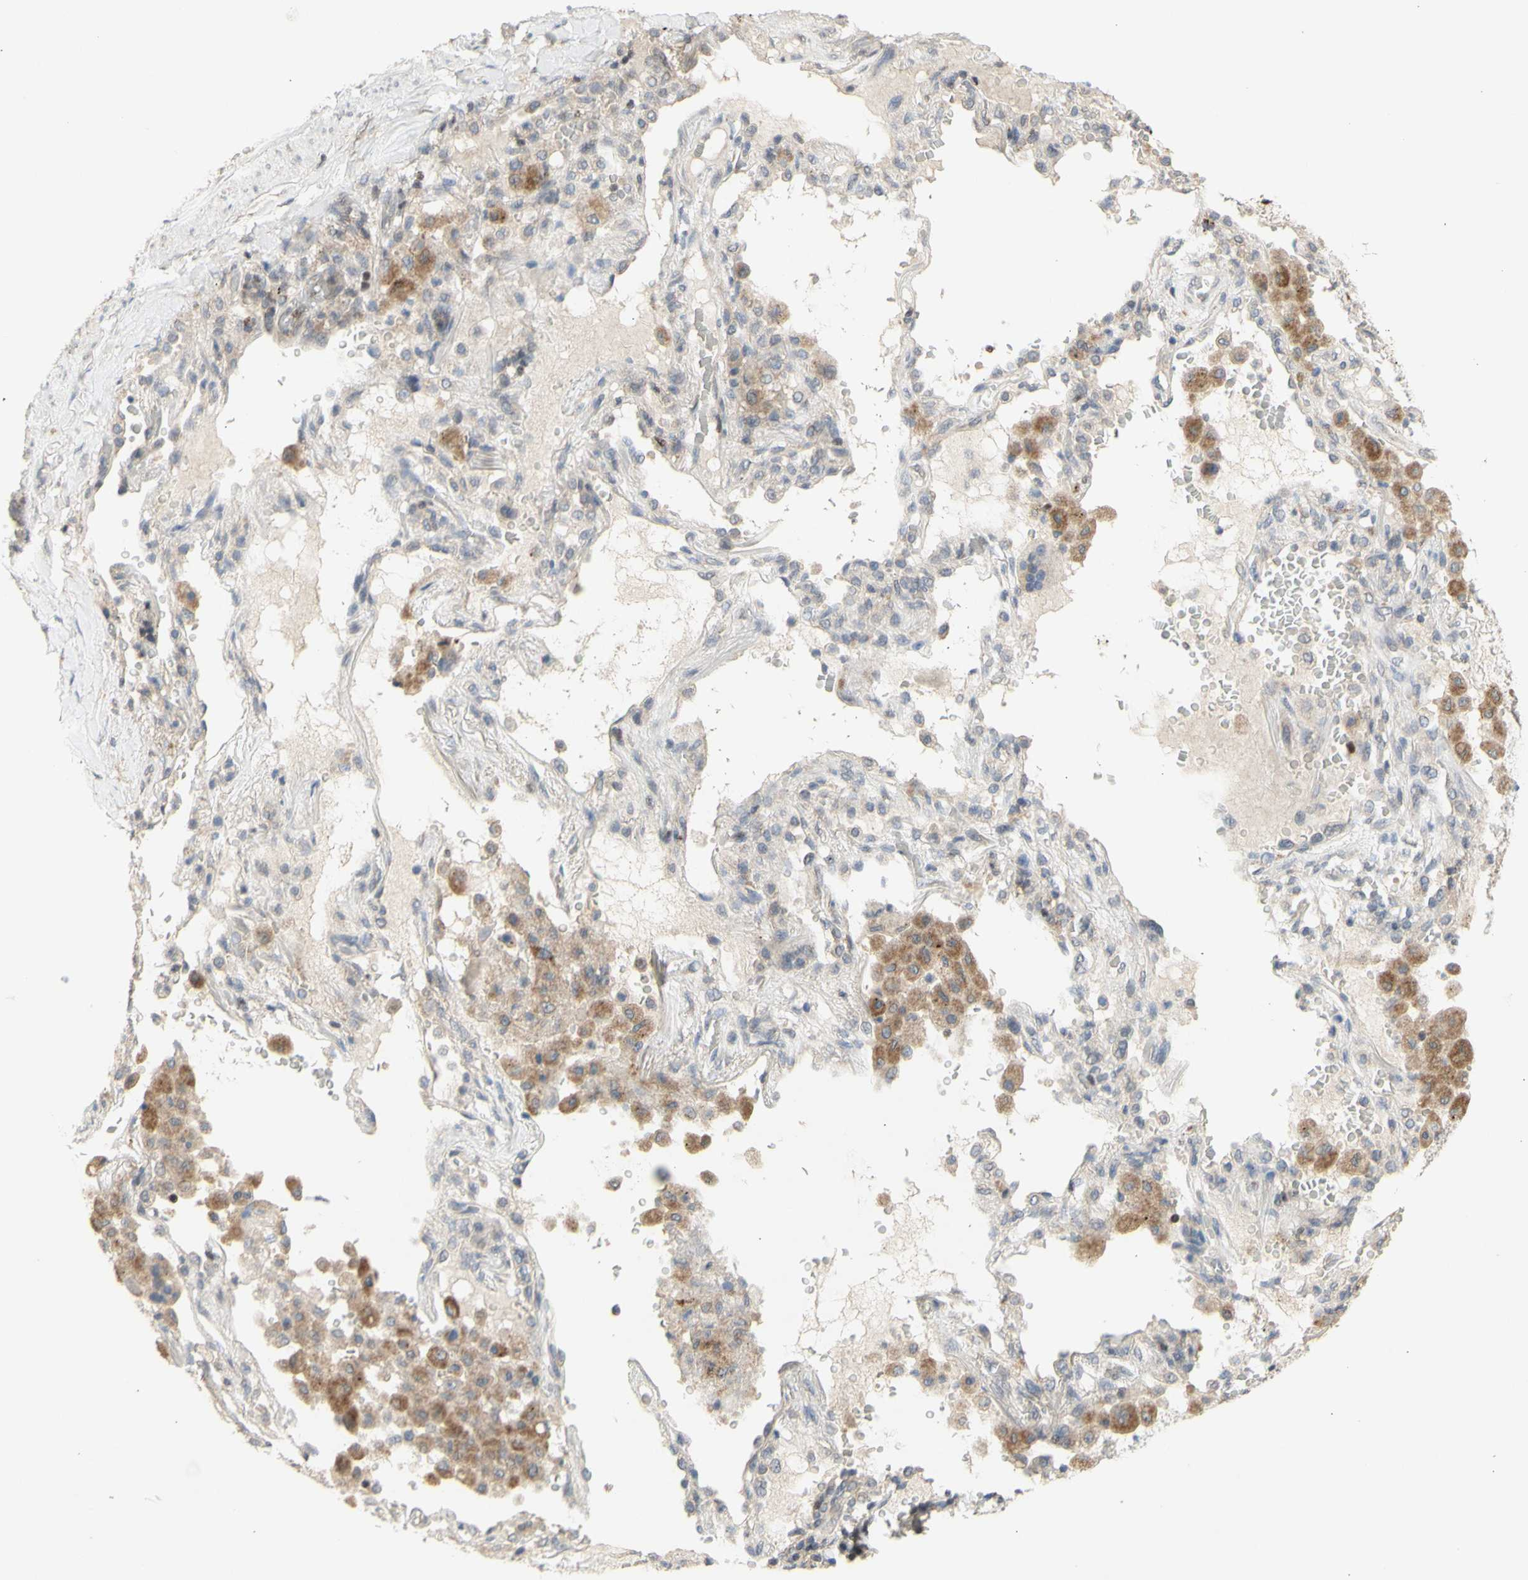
{"staining": {"intensity": "negative", "quantity": "none", "location": "none"}, "tissue": "lung cancer", "cell_type": "Tumor cells", "image_type": "cancer", "snomed": [{"axis": "morphology", "description": "Squamous cell carcinoma, NOS"}, {"axis": "topography", "description": "Lung"}], "caption": "This is an immunohistochemistry (IHC) histopathology image of human lung cancer (squamous cell carcinoma). There is no positivity in tumor cells.", "gene": "NLRP1", "patient": {"sex": "male", "age": 57}}